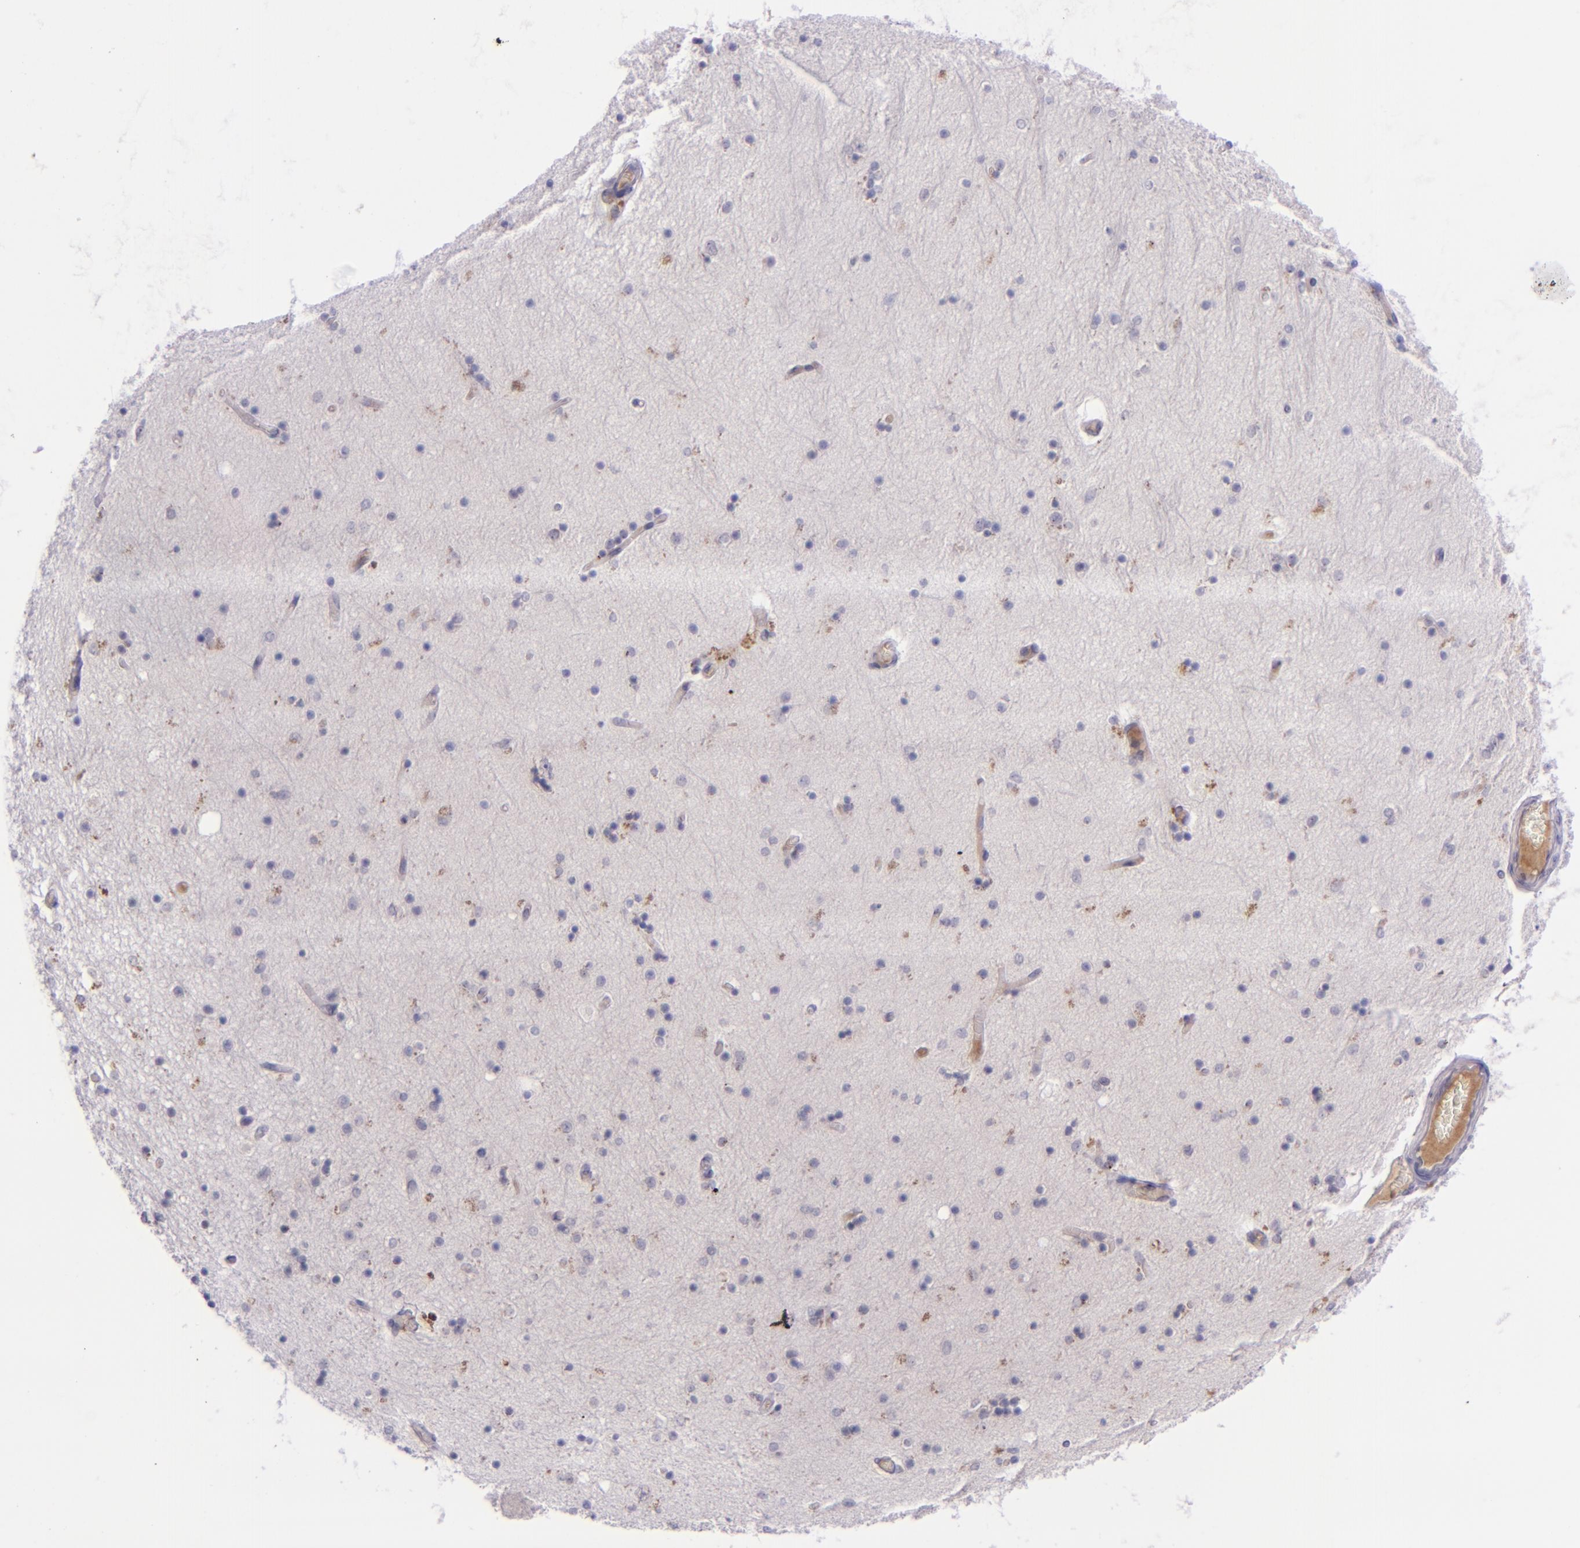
{"staining": {"intensity": "negative", "quantity": "none", "location": "none"}, "tissue": "hippocampus", "cell_type": "Glial cells", "image_type": "normal", "snomed": [{"axis": "morphology", "description": "Normal tissue, NOS"}, {"axis": "topography", "description": "Hippocampus"}], "caption": "DAB immunohistochemical staining of normal human hippocampus reveals no significant positivity in glial cells.", "gene": "SELL", "patient": {"sex": "female", "age": 54}}